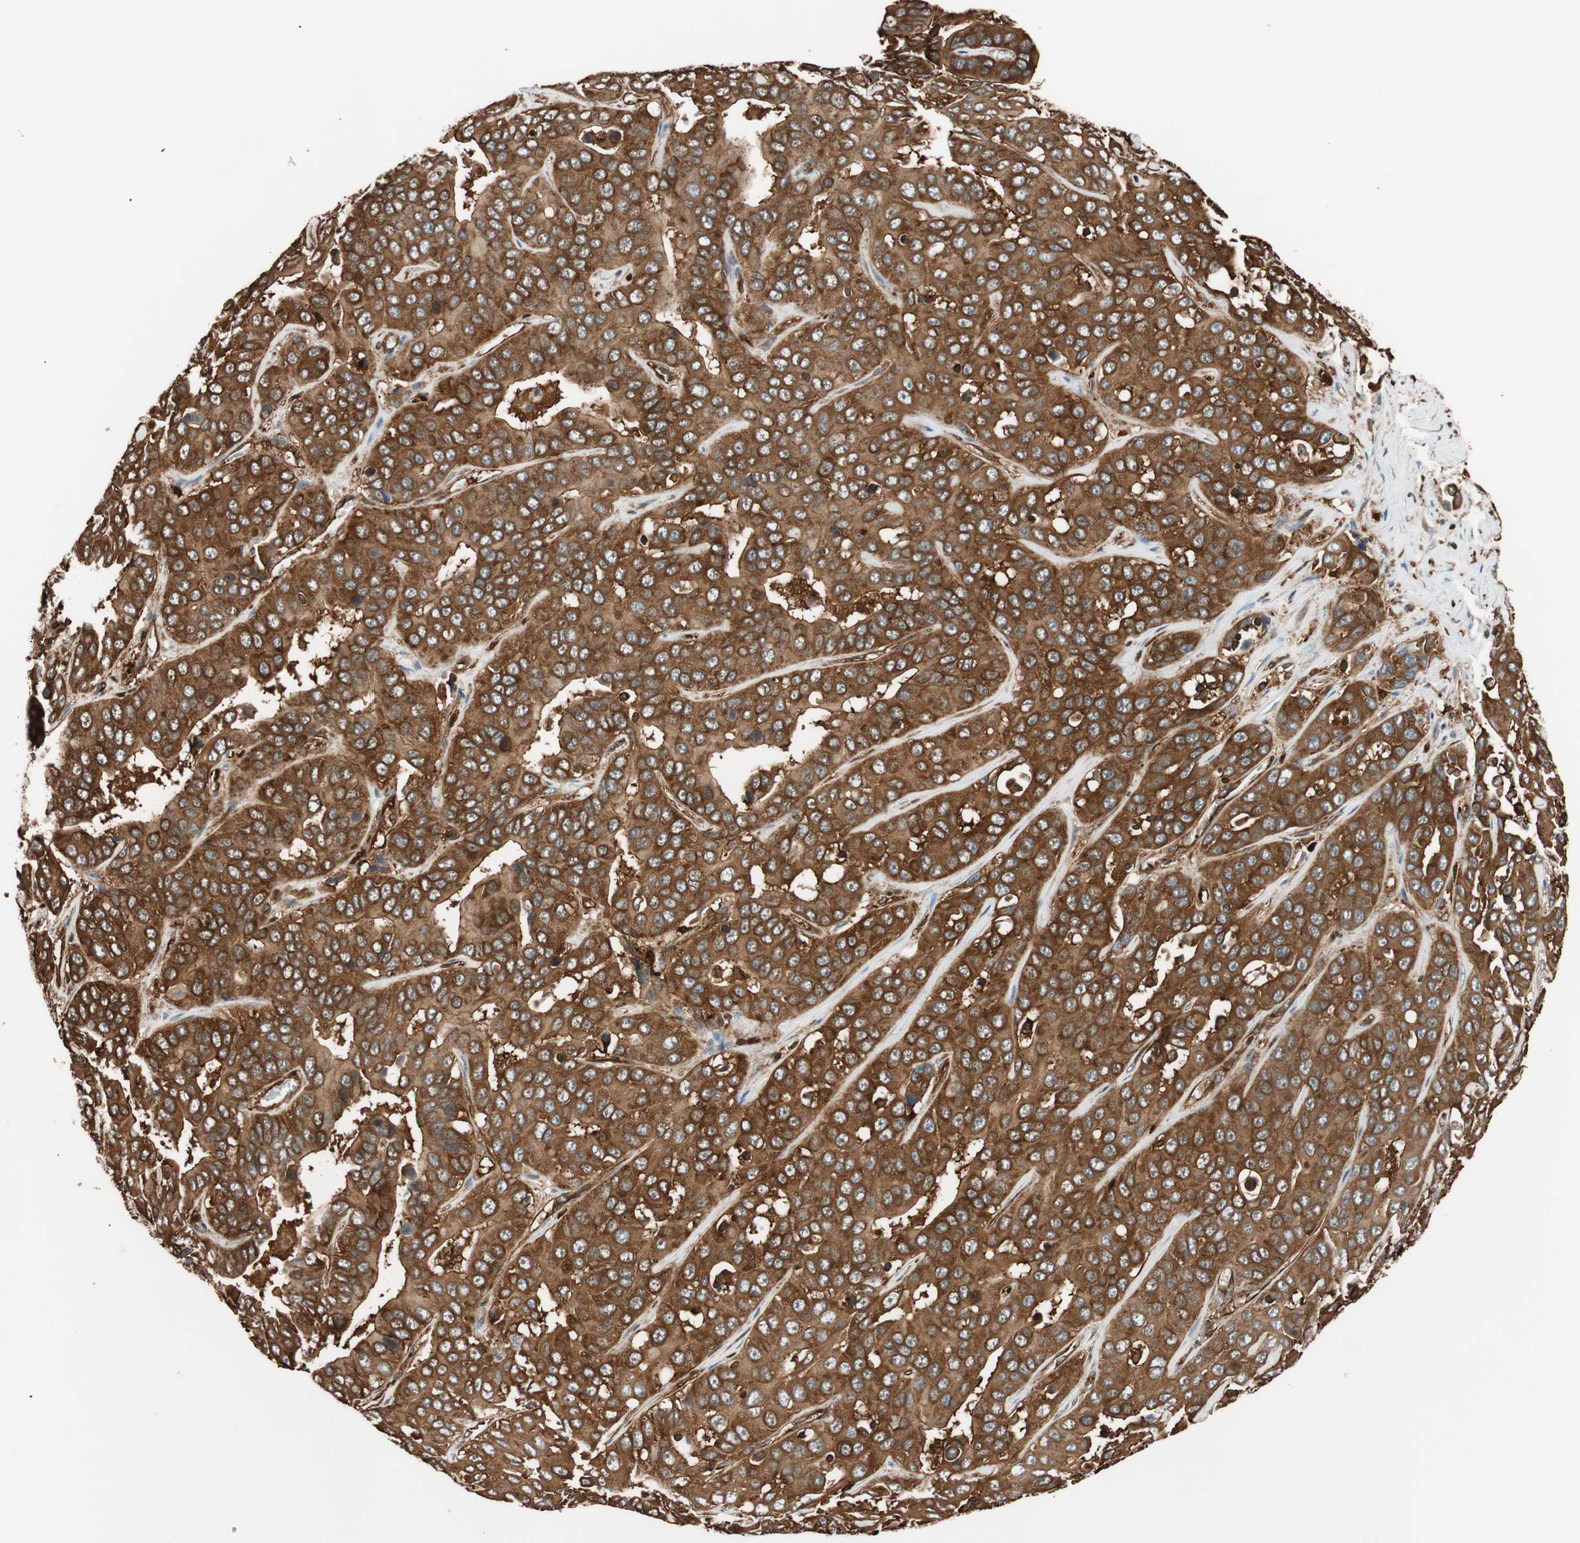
{"staining": {"intensity": "strong", "quantity": ">75%", "location": "cytoplasmic/membranous"}, "tissue": "liver cancer", "cell_type": "Tumor cells", "image_type": "cancer", "snomed": [{"axis": "morphology", "description": "Cholangiocarcinoma"}, {"axis": "topography", "description": "Liver"}], "caption": "Human liver cholangiocarcinoma stained with a protein marker displays strong staining in tumor cells.", "gene": "VASP", "patient": {"sex": "female", "age": 52}}